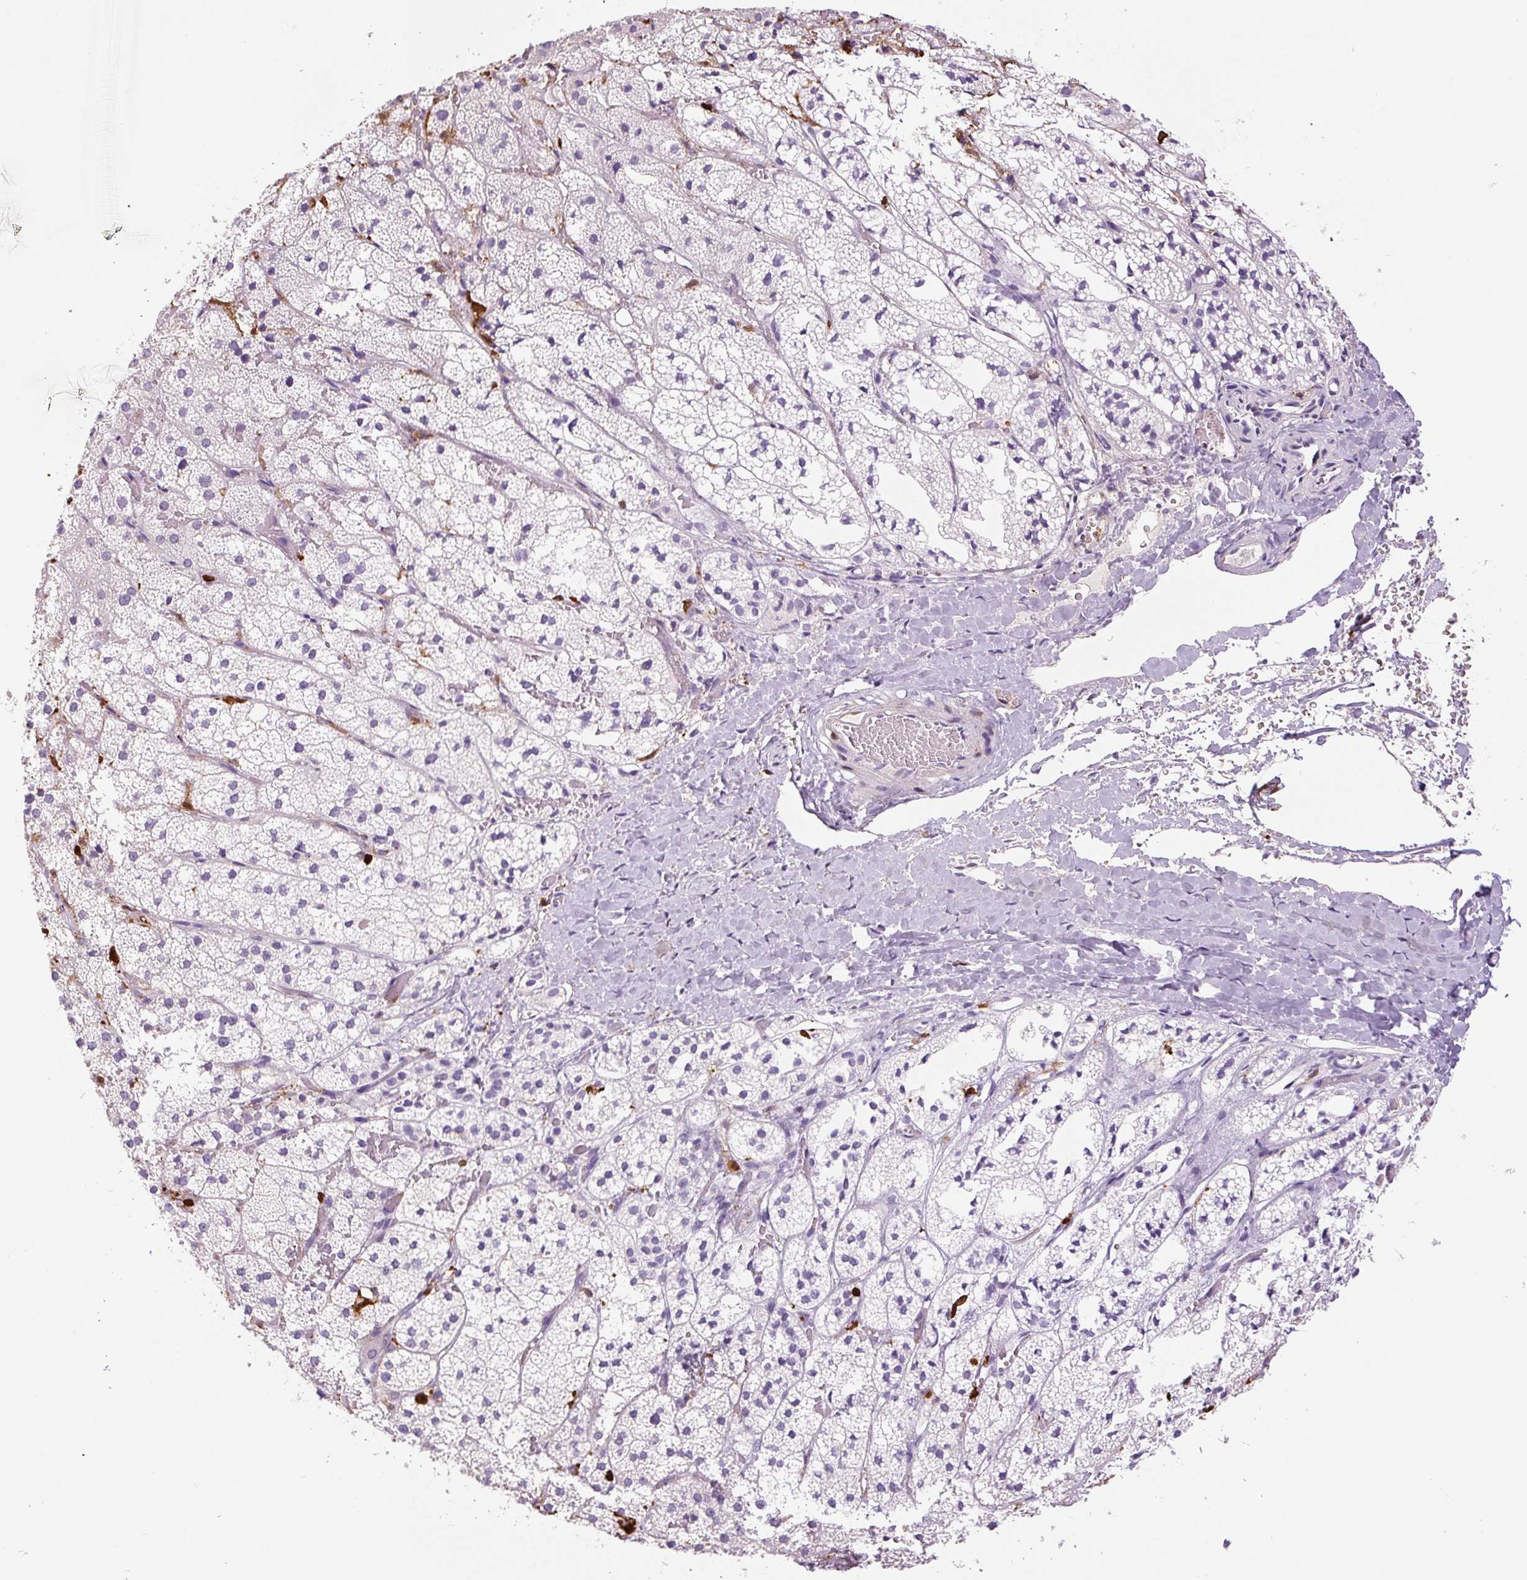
{"staining": {"intensity": "negative", "quantity": "none", "location": "none"}, "tissue": "adrenal gland", "cell_type": "Glandular cells", "image_type": "normal", "snomed": [{"axis": "morphology", "description": "Normal tissue, NOS"}, {"axis": "topography", "description": "Adrenal gland"}], "caption": "Human adrenal gland stained for a protein using immunohistochemistry shows no expression in glandular cells.", "gene": "S100A4", "patient": {"sex": "male", "age": 53}}